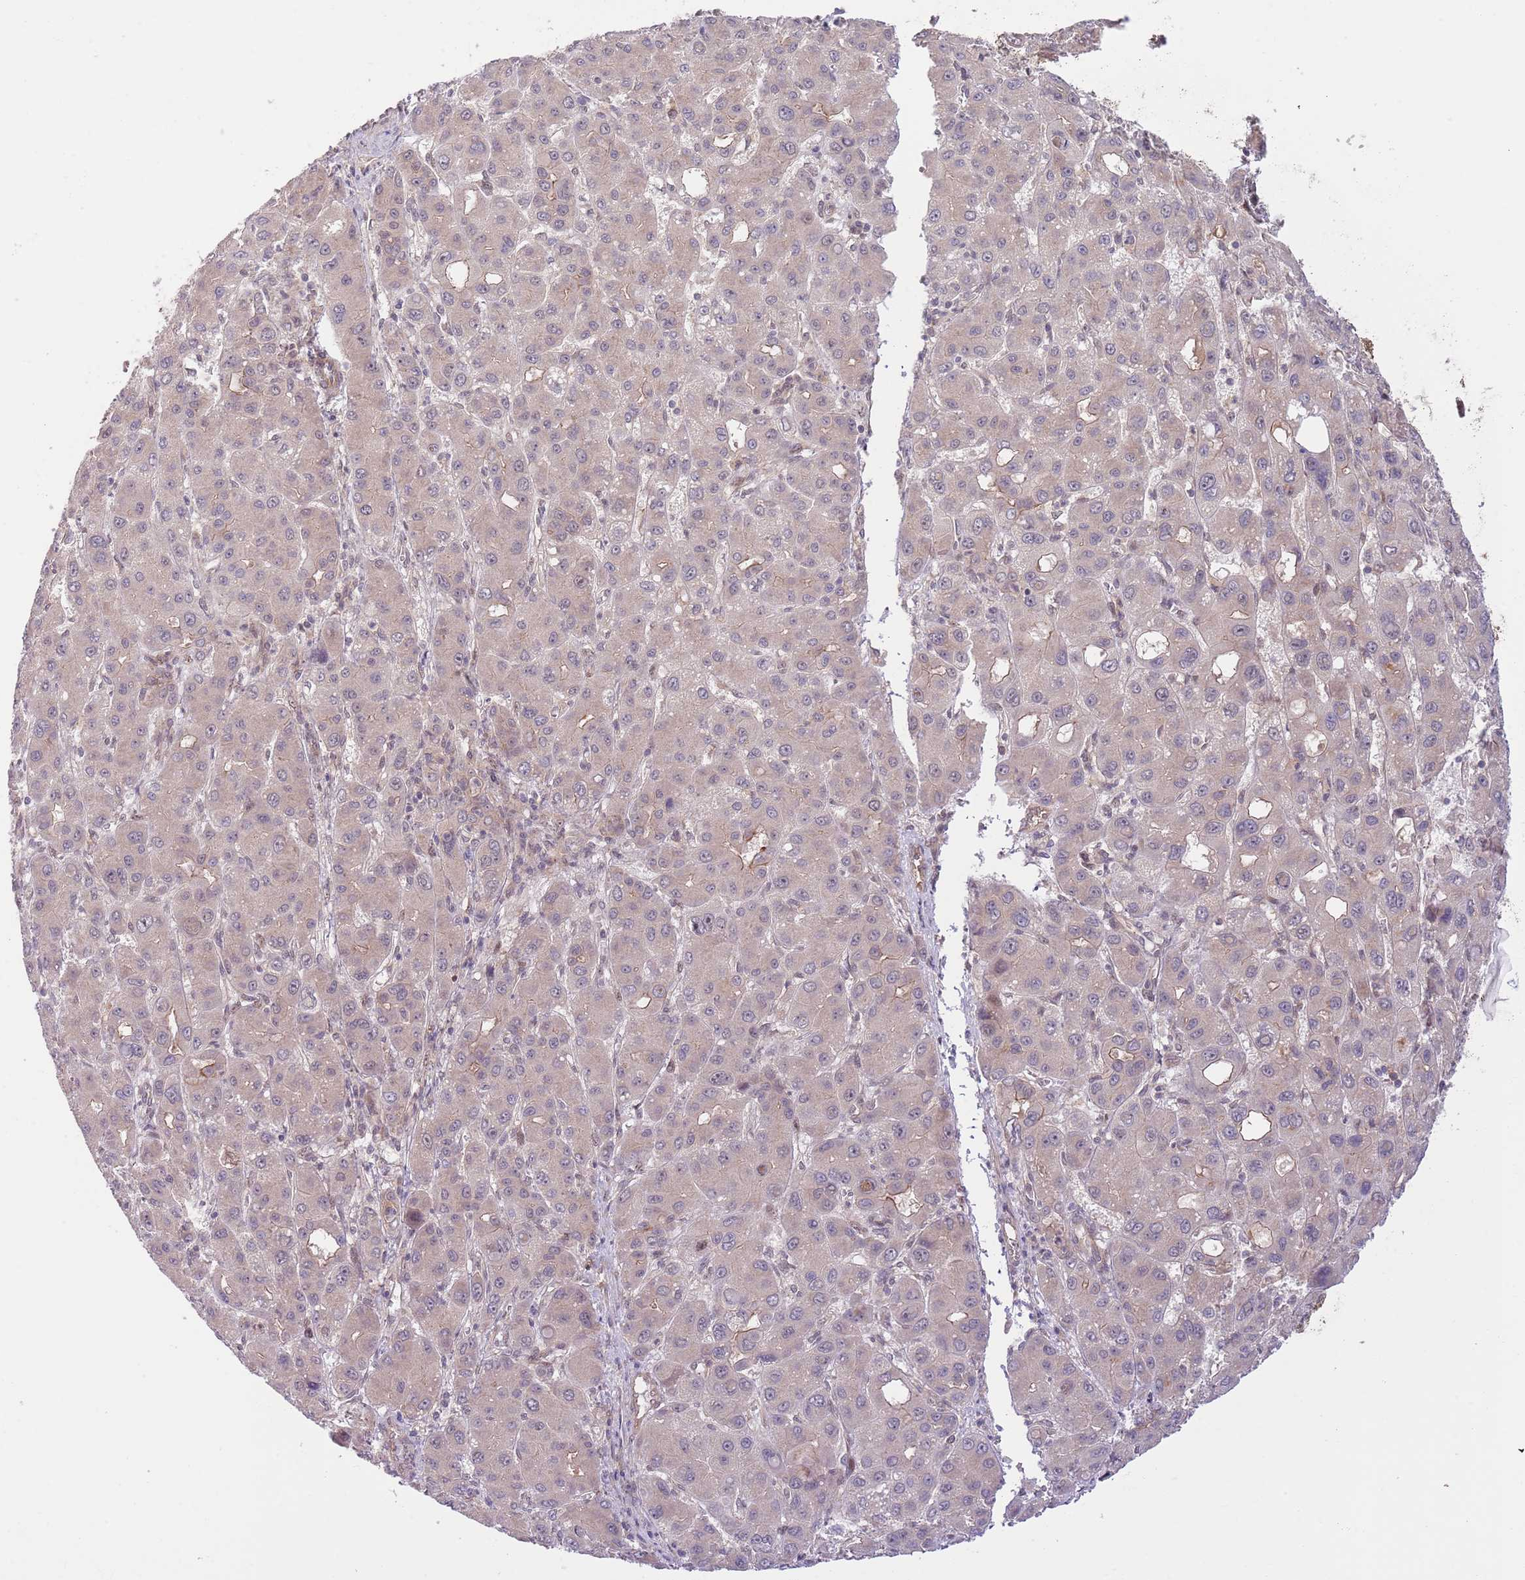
{"staining": {"intensity": "negative", "quantity": "none", "location": "none"}, "tissue": "liver cancer", "cell_type": "Tumor cells", "image_type": "cancer", "snomed": [{"axis": "morphology", "description": "Carcinoma, Hepatocellular, NOS"}, {"axis": "topography", "description": "Liver"}], "caption": "Human liver cancer stained for a protein using immunohistochemistry (IHC) demonstrates no positivity in tumor cells.", "gene": "PRR16", "patient": {"sex": "male", "age": 55}}